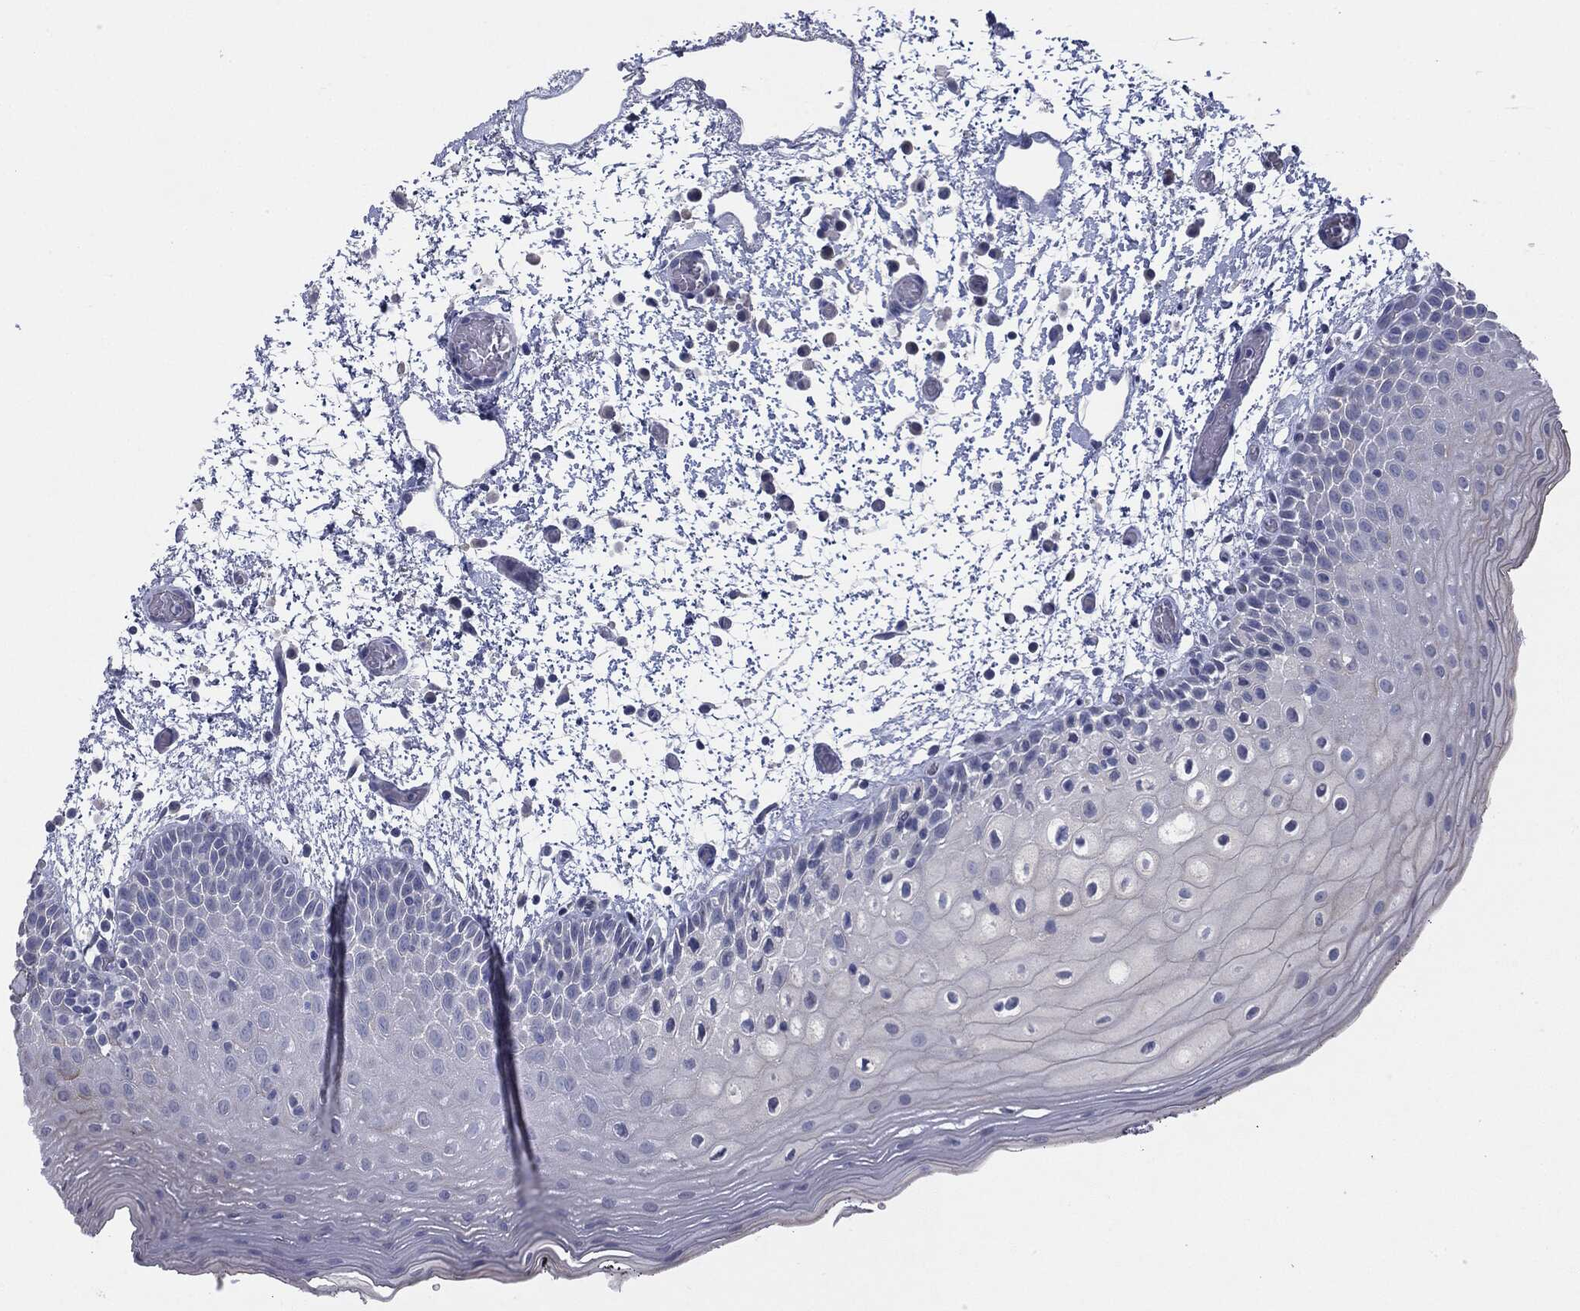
{"staining": {"intensity": "negative", "quantity": "none", "location": "none"}, "tissue": "oral mucosa", "cell_type": "Squamous epithelial cells", "image_type": "normal", "snomed": [{"axis": "morphology", "description": "Normal tissue, NOS"}, {"axis": "morphology", "description": "Squamous cell carcinoma, NOS"}, {"axis": "topography", "description": "Oral tissue"}, {"axis": "topography", "description": "Tounge, NOS"}, {"axis": "topography", "description": "Head-Neck"}], "caption": "DAB (3,3'-diaminobenzidine) immunohistochemical staining of benign oral mucosa shows no significant staining in squamous epithelial cells.", "gene": "MUC1", "patient": {"sex": "female", "age": 80}}